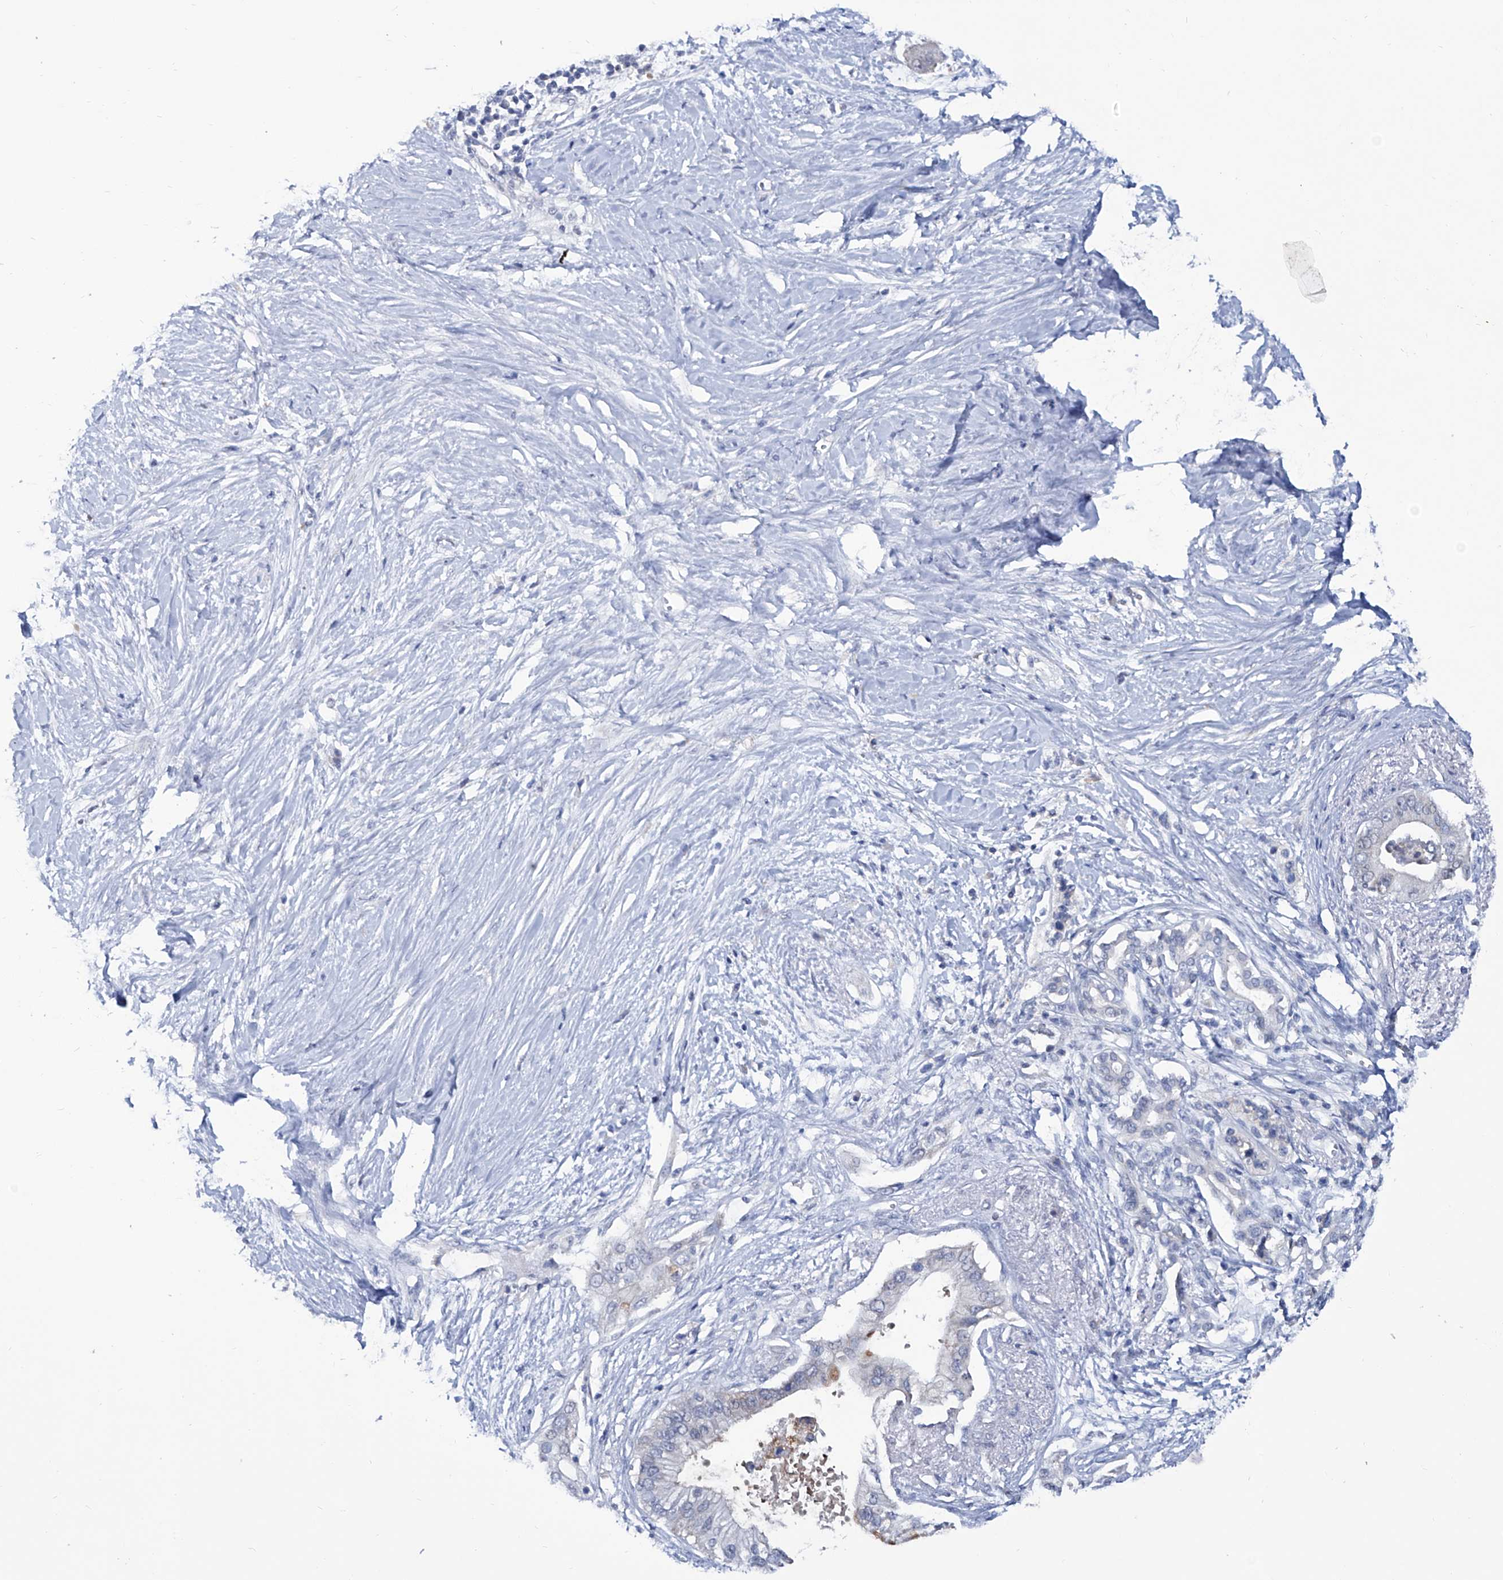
{"staining": {"intensity": "negative", "quantity": "none", "location": "none"}, "tissue": "pancreatic cancer", "cell_type": "Tumor cells", "image_type": "cancer", "snomed": [{"axis": "morphology", "description": "Normal tissue, NOS"}, {"axis": "morphology", "description": "Adenocarcinoma, NOS"}, {"axis": "topography", "description": "Pancreas"}, {"axis": "topography", "description": "Peripheral nerve tissue"}], "caption": "Immunohistochemical staining of pancreatic cancer reveals no significant positivity in tumor cells.", "gene": "KLHL17", "patient": {"sex": "male", "age": 59}}